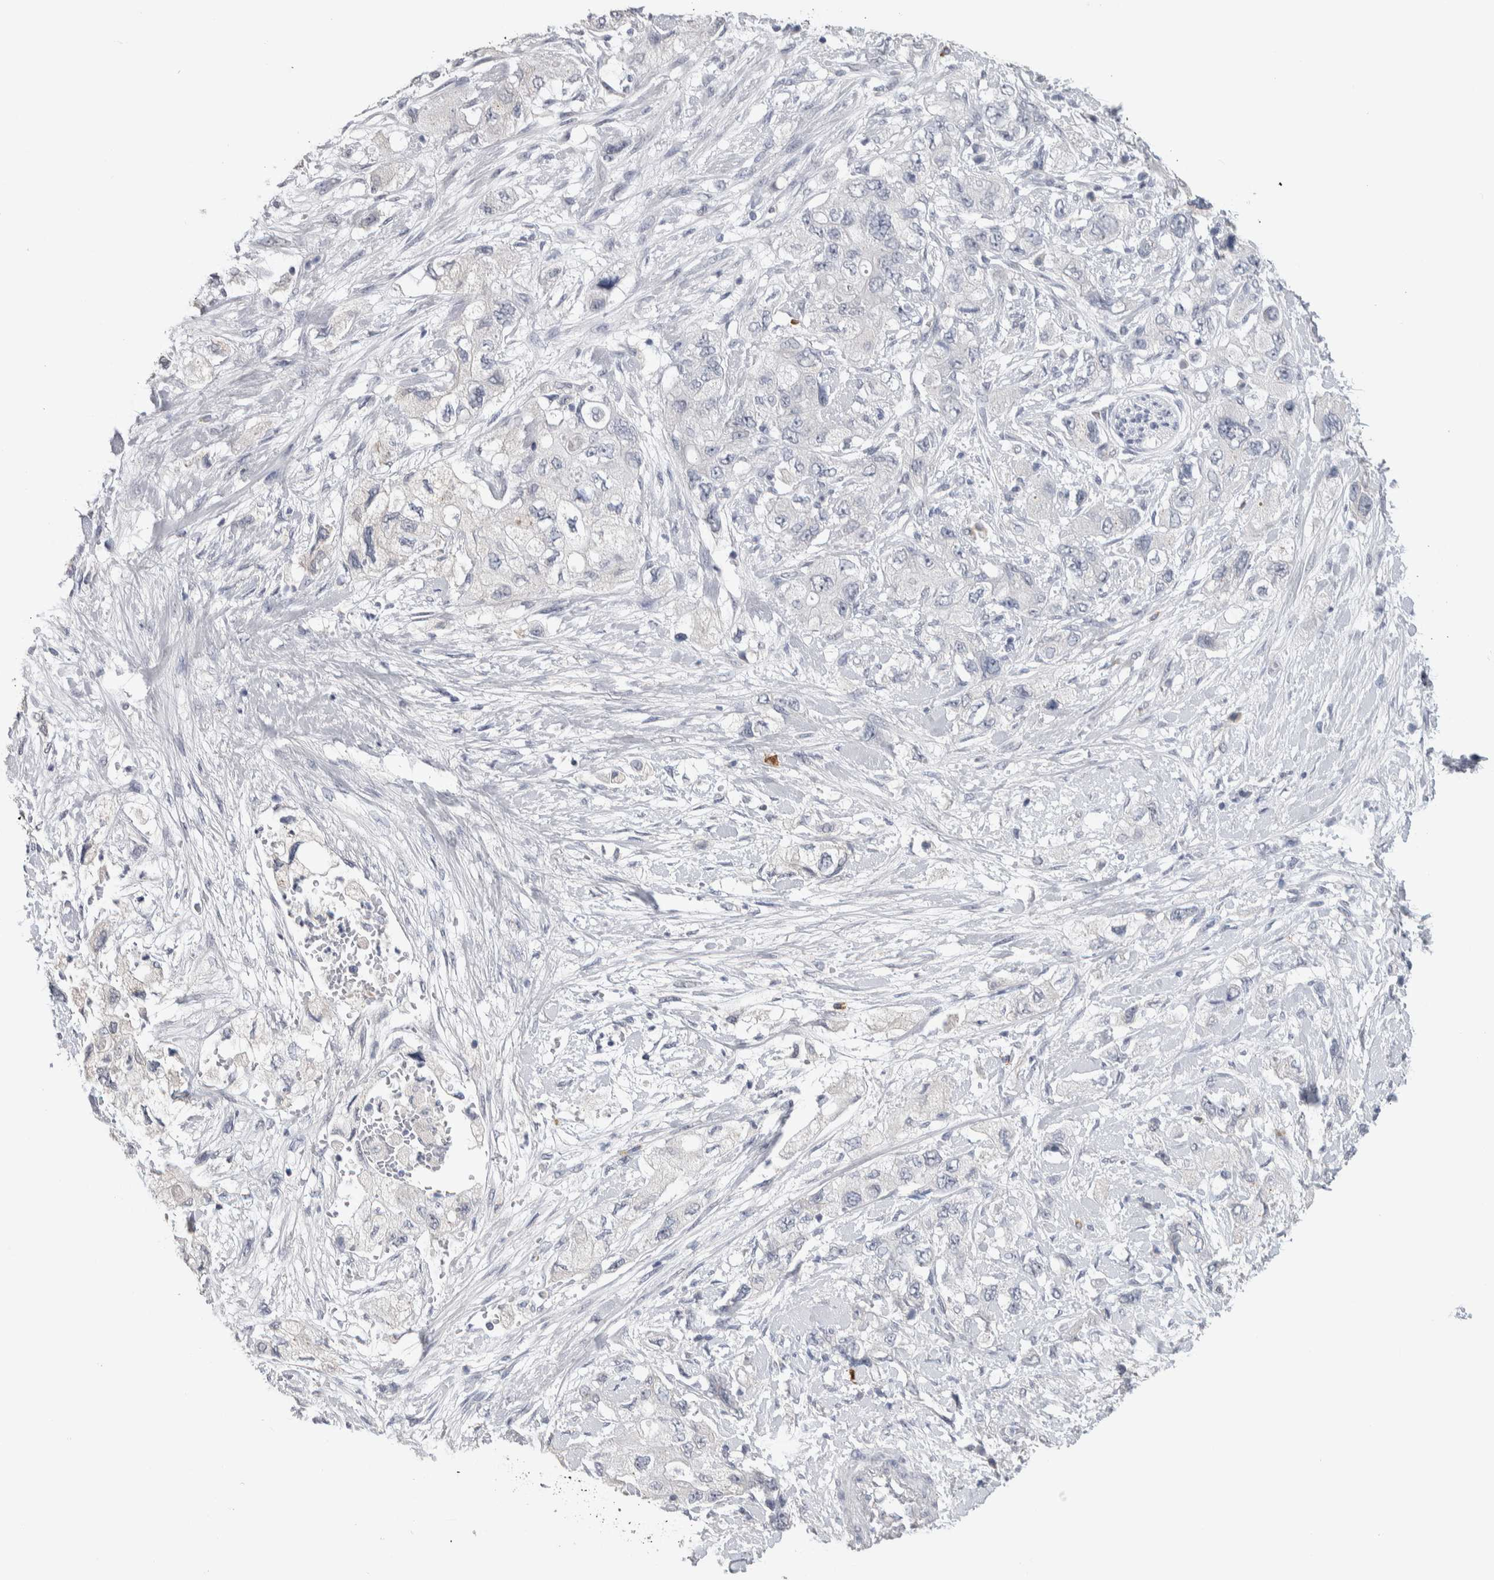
{"staining": {"intensity": "negative", "quantity": "none", "location": "none"}, "tissue": "pancreatic cancer", "cell_type": "Tumor cells", "image_type": "cancer", "snomed": [{"axis": "morphology", "description": "Adenocarcinoma, NOS"}, {"axis": "topography", "description": "Pancreas"}], "caption": "IHC photomicrograph of human pancreatic cancer (adenocarcinoma) stained for a protein (brown), which demonstrates no expression in tumor cells.", "gene": "TMEM102", "patient": {"sex": "female", "age": 73}}